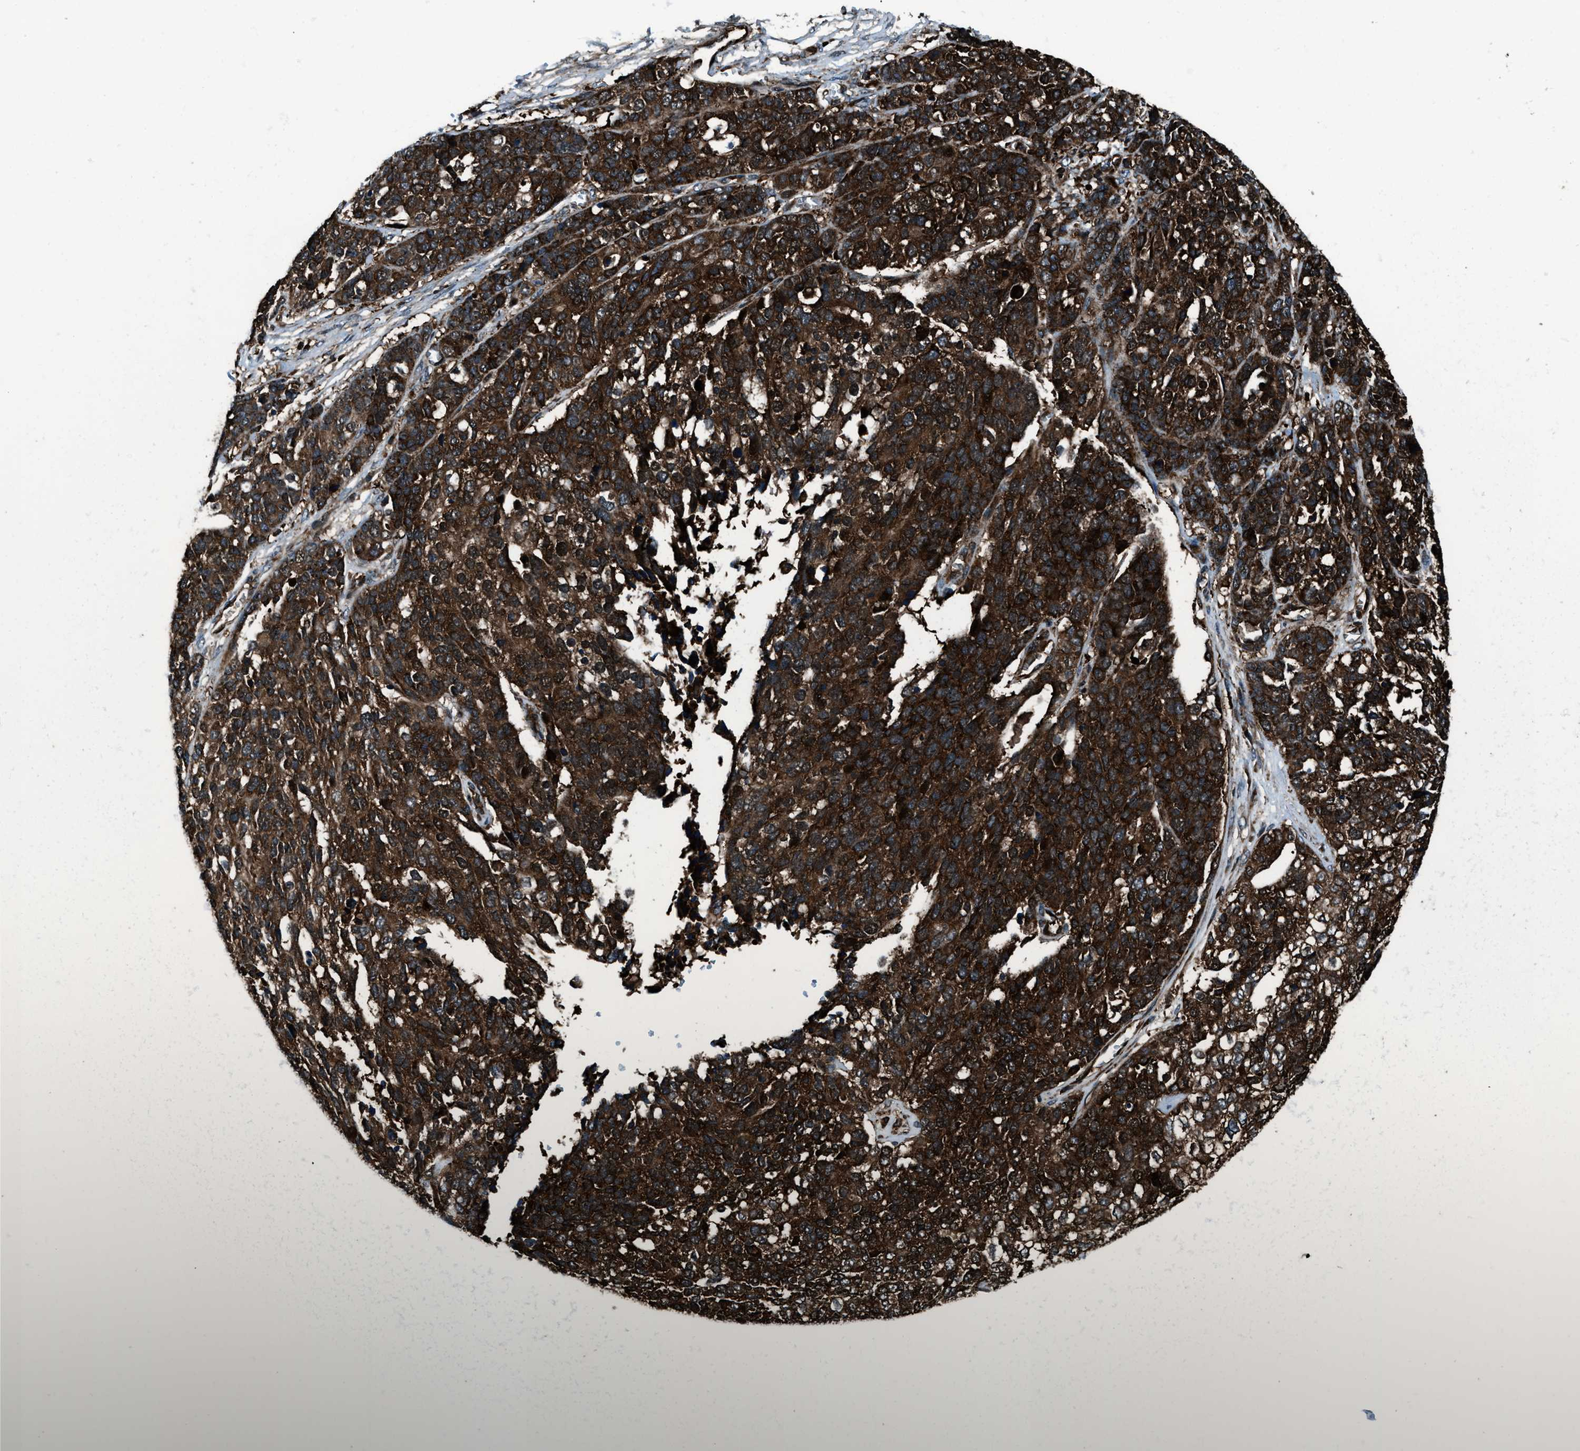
{"staining": {"intensity": "strong", "quantity": ">75%", "location": "cytoplasmic/membranous,nuclear"}, "tissue": "ovarian cancer", "cell_type": "Tumor cells", "image_type": "cancer", "snomed": [{"axis": "morphology", "description": "Cystadenocarcinoma, serous, NOS"}, {"axis": "topography", "description": "Ovary"}], "caption": "A high amount of strong cytoplasmic/membranous and nuclear positivity is present in about >75% of tumor cells in serous cystadenocarcinoma (ovarian) tissue.", "gene": "SNX30", "patient": {"sex": "female", "age": 44}}